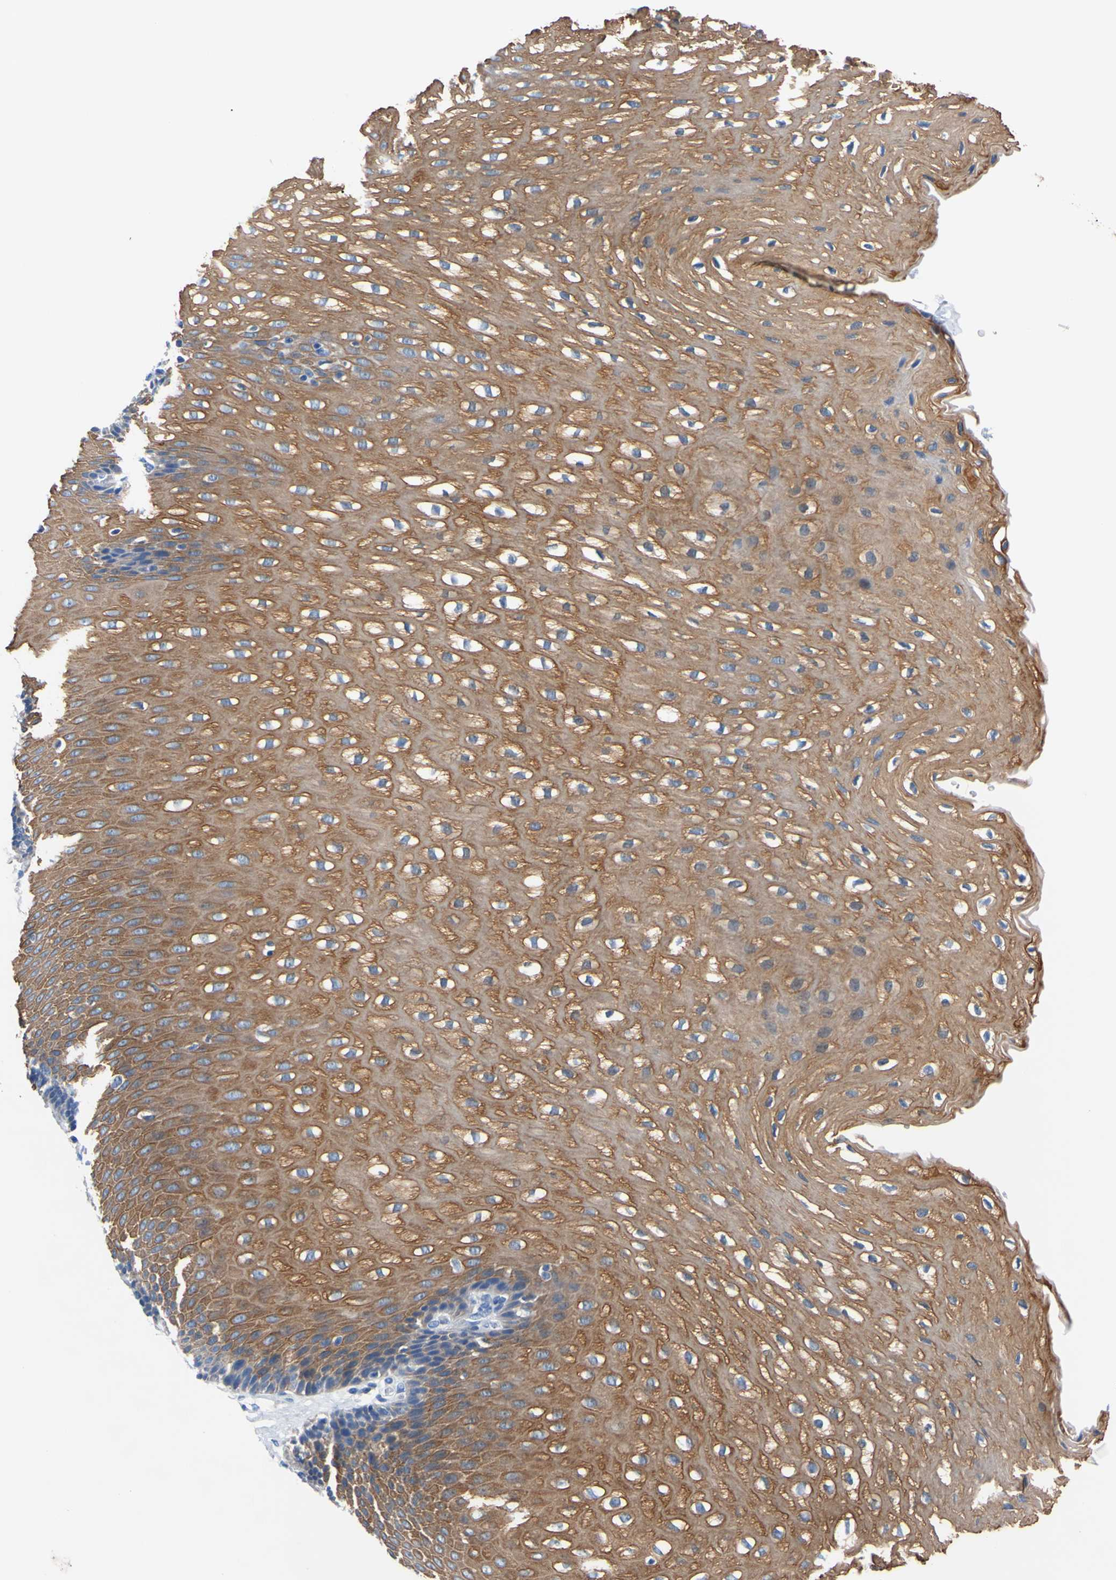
{"staining": {"intensity": "moderate", "quantity": ">75%", "location": "cytoplasmic/membranous"}, "tissue": "esophagus", "cell_type": "Squamous epithelial cells", "image_type": "normal", "snomed": [{"axis": "morphology", "description": "Normal tissue, NOS"}, {"axis": "topography", "description": "Esophagus"}], "caption": "This histopathology image reveals IHC staining of benign human esophagus, with medium moderate cytoplasmic/membranous positivity in about >75% of squamous epithelial cells.", "gene": "PNKD", "patient": {"sex": "male", "age": 48}}